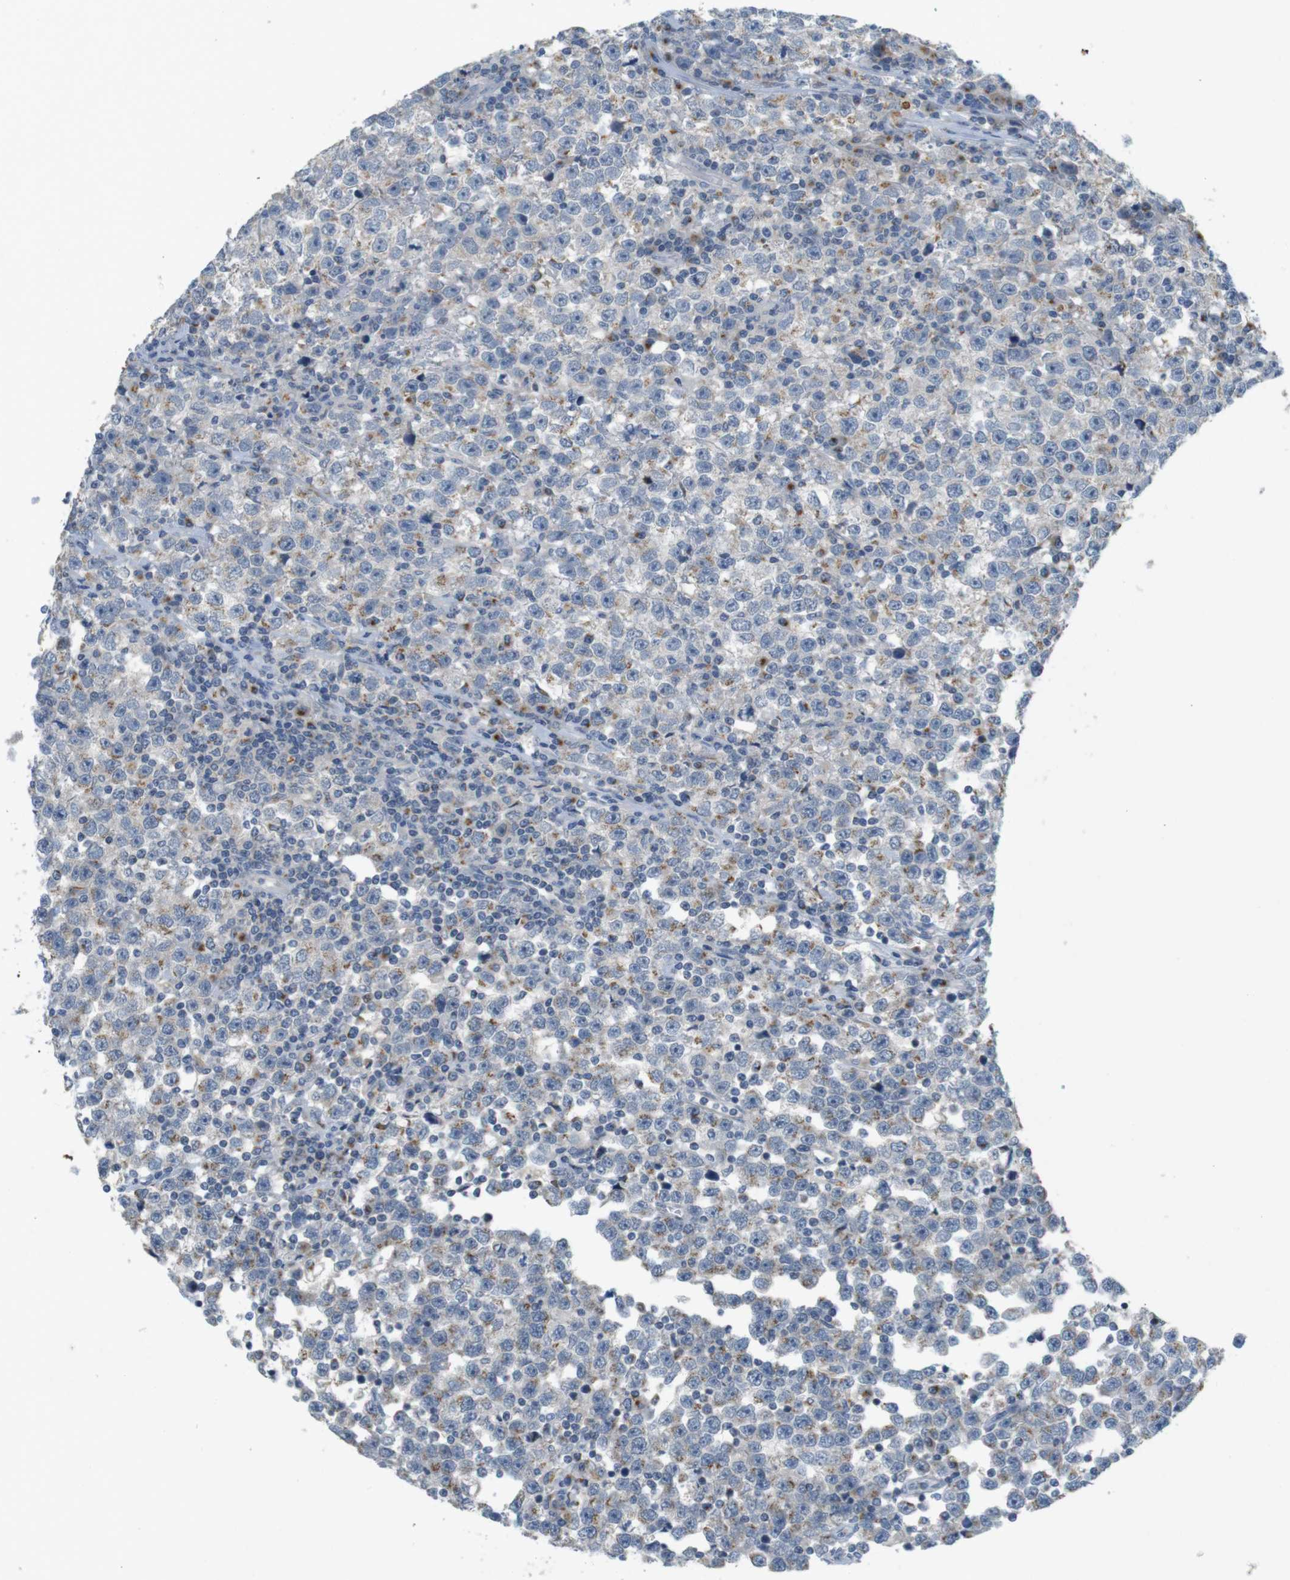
{"staining": {"intensity": "moderate", "quantity": "25%-75%", "location": "cytoplasmic/membranous"}, "tissue": "testis cancer", "cell_type": "Tumor cells", "image_type": "cancer", "snomed": [{"axis": "morphology", "description": "Seminoma, NOS"}, {"axis": "topography", "description": "Testis"}], "caption": "This is a photomicrograph of immunohistochemistry (IHC) staining of testis cancer (seminoma), which shows moderate expression in the cytoplasmic/membranous of tumor cells.", "gene": "YIPF3", "patient": {"sex": "male", "age": 43}}